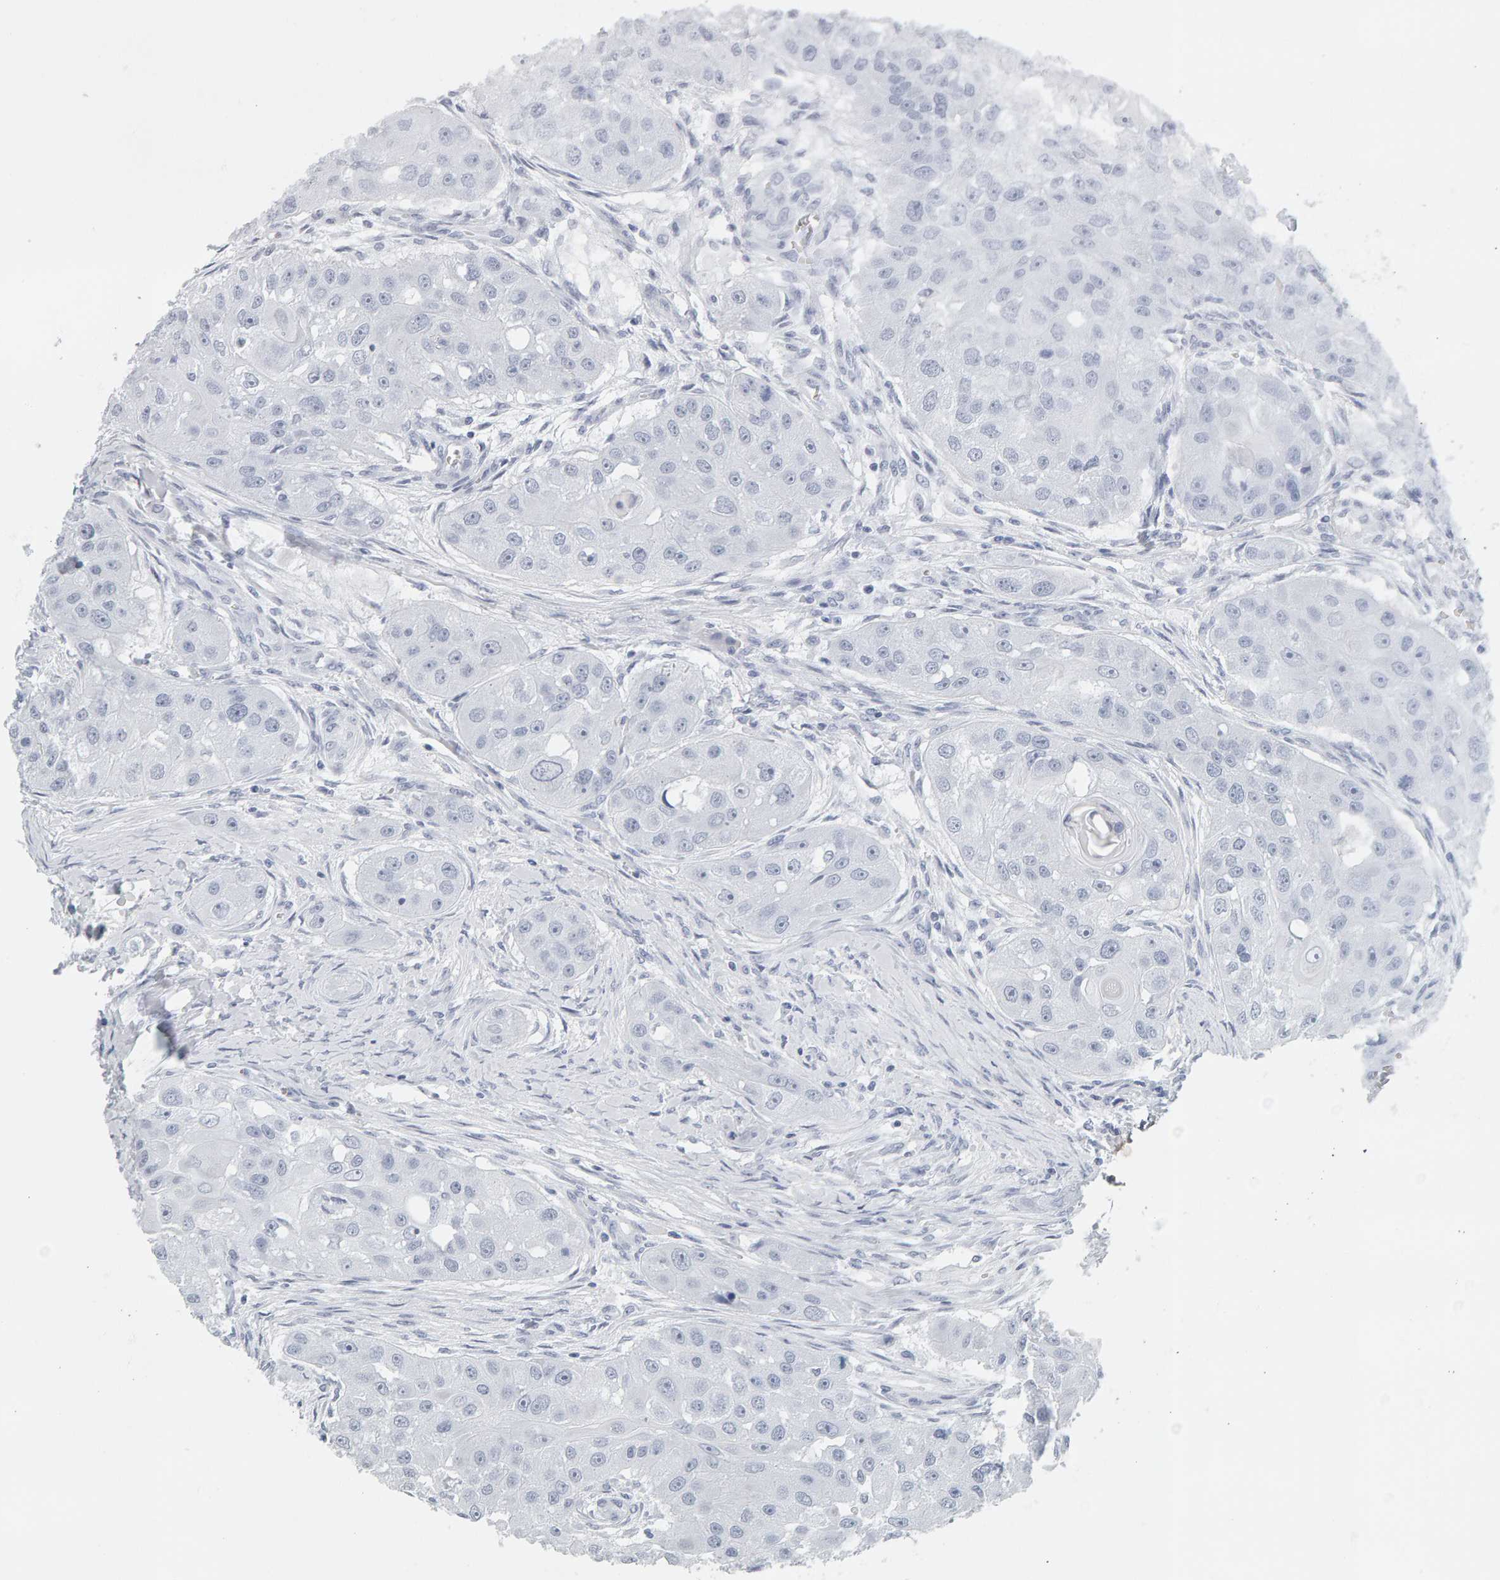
{"staining": {"intensity": "negative", "quantity": "none", "location": "none"}, "tissue": "head and neck cancer", "cell_type": "Tumor cells", "image_type": "cancer", "snomed": [{"axis": "morphology", "description": "Normal tissue, NOS"}, {"axis": "morphology", "description": "Squamous cell carcinoma, NOS"}, {"axis": "topography", "description": "Skeletal muscle"}, {"axis": "topography", "description": "Head-Neck"}], "caption": "This is an IHC micrograph of head and neck cancer (squamous cell carcinoma). There is no staining in tumor cells.", "gene": "SPACA3", "patient": {"sex": "male", "age": 51}}